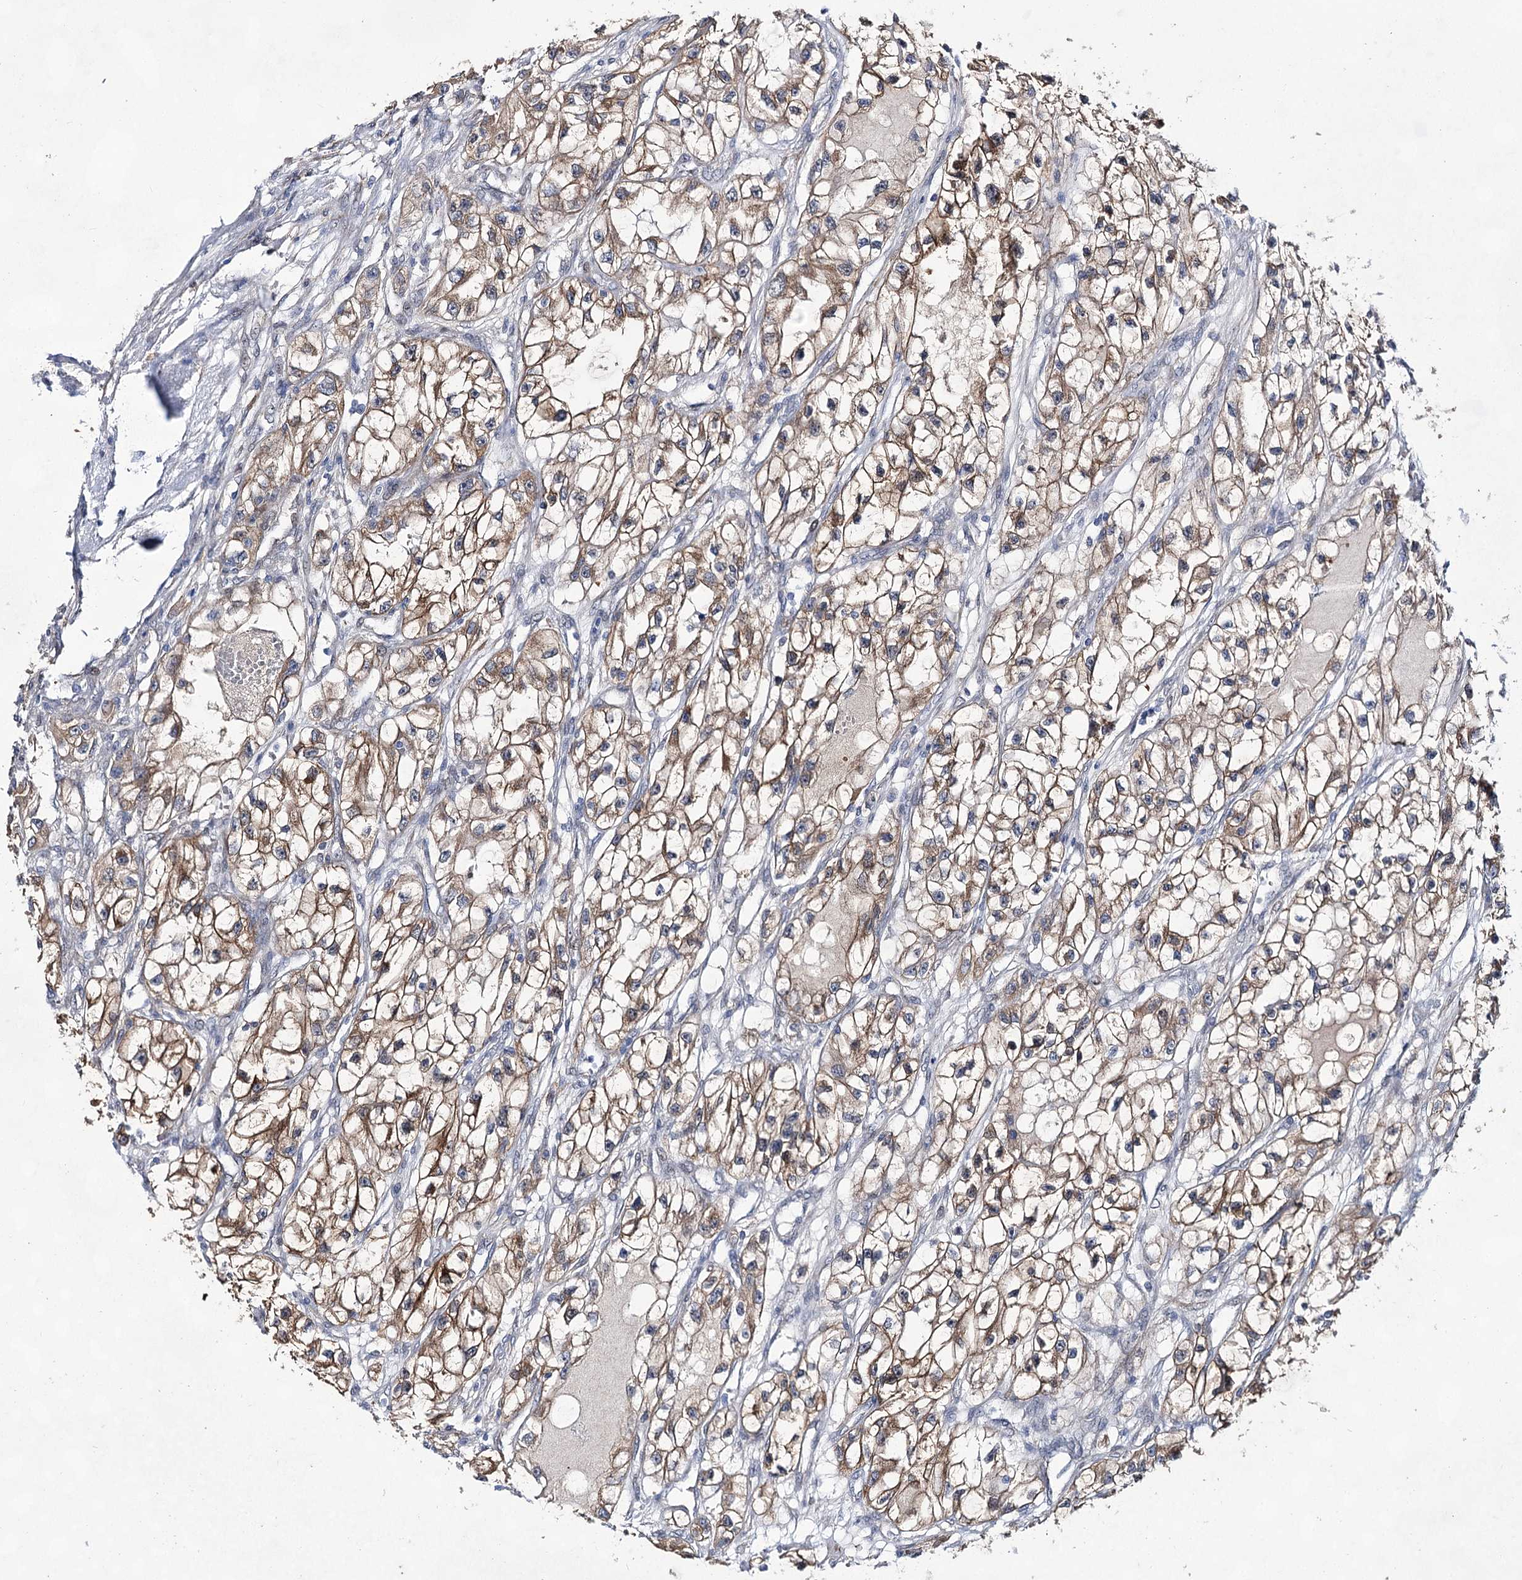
{"staining": {"intensity": "moderate", "quantity": ">75%", "location": "cytoplasmic/membranous"}, "tissue": "renal cancer", "cell_type": "Tumor cells", "image_type": "cancer", "snomed": [{"axis": "morphology", "description": "Adenocarcinoma, NOS"}, {"axis": "topography", "description": "Kidney"}], "caption": "Human renal cancer stained with a brown dye reveals moderate cytoplasmic/membranous positive staining in about >75% of tumor cells.", "gene": "UGDH", "patient": {"sex": "female", "age": 57}}